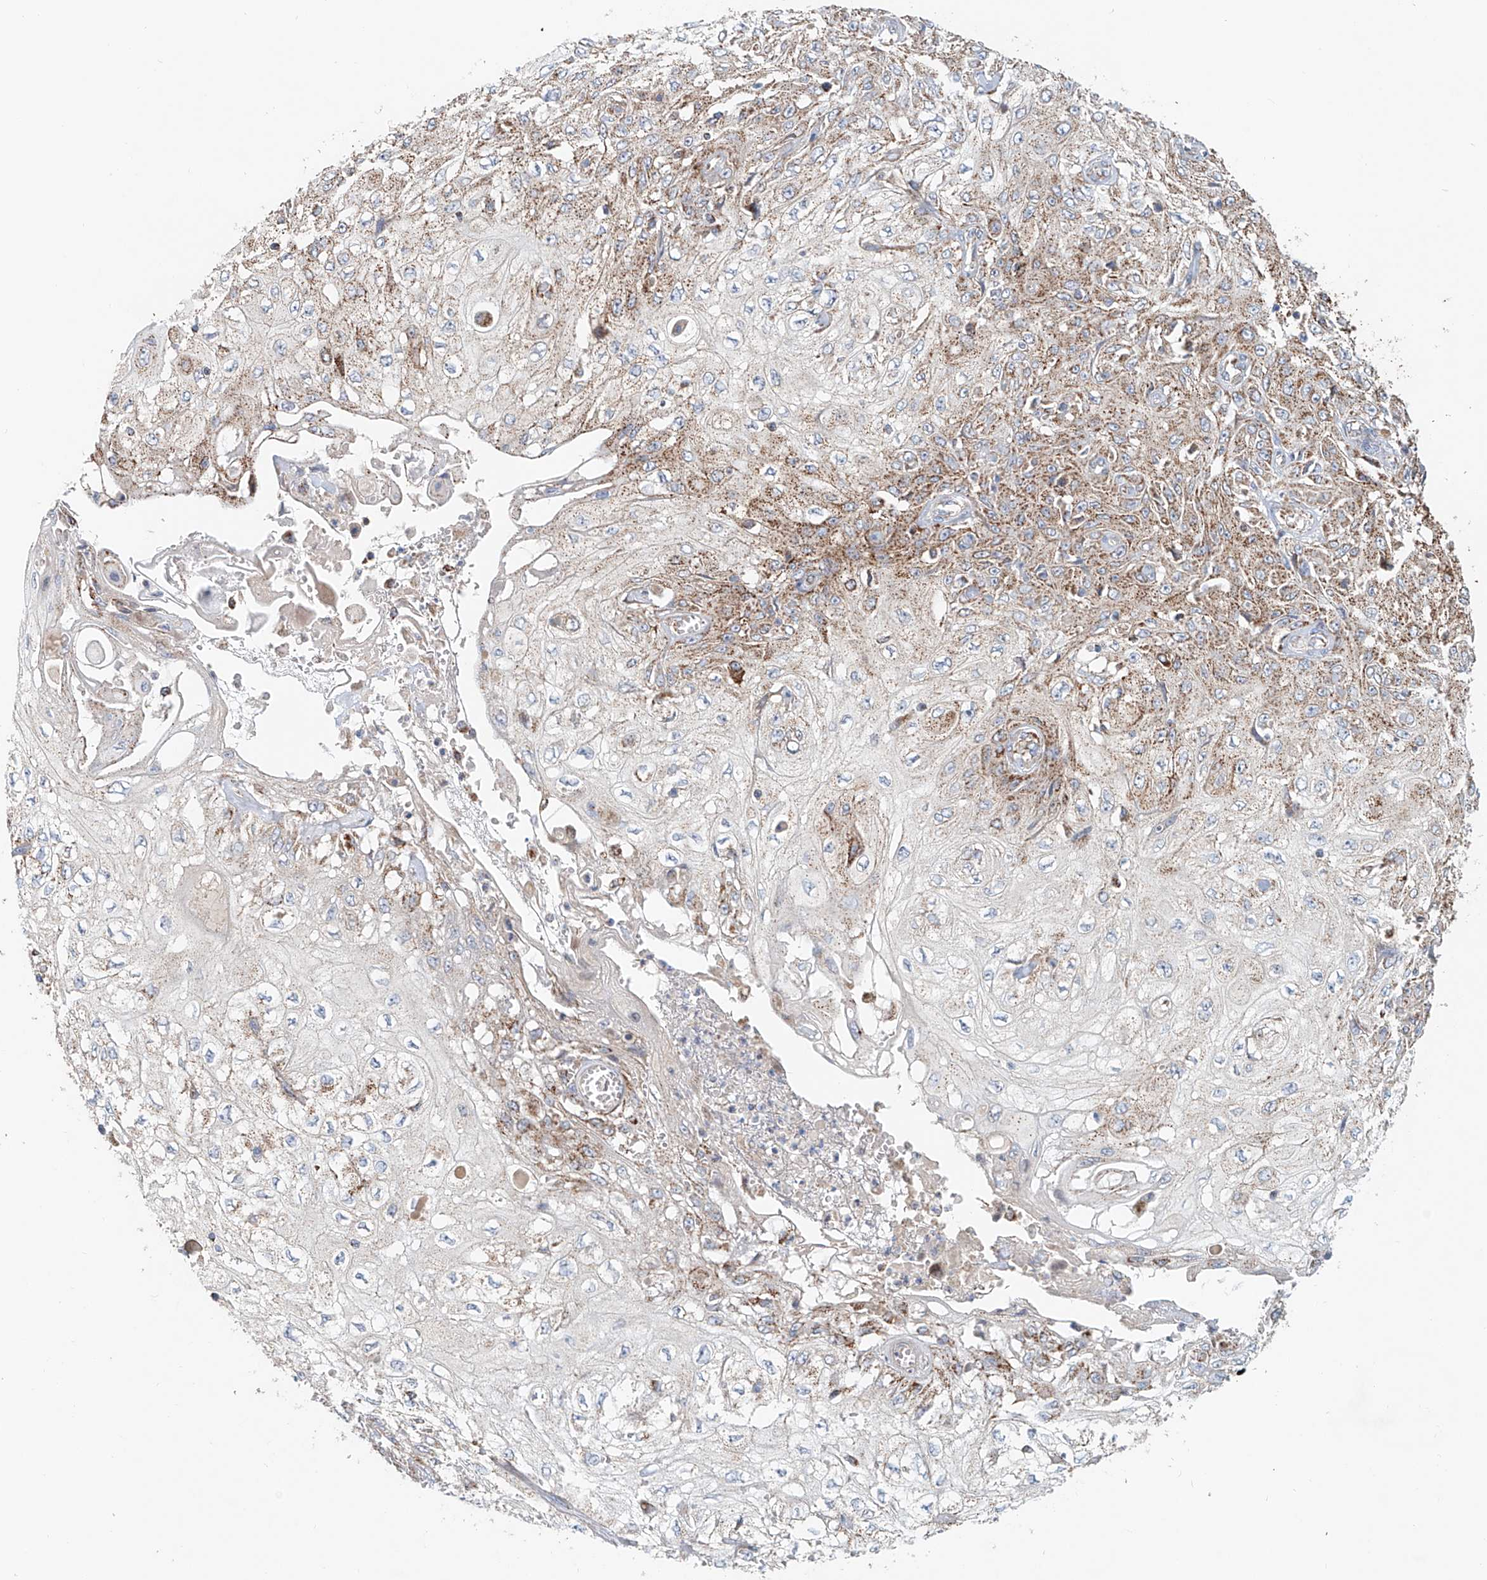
{"staining": {"intensity": "moderate", "quantity": "25%-75%", "location": "cytoplasmic/membranous"}, "tissue": "skin cancer", "cell_type": "Tumor cells", "image_type": "cancer", "snomed": [{"axis": "morphology", "description": "Squamous cell carcinoma, NOS"}, {"axis": "morphology", "description": "Squamous cell carcinoma, metastatic, NOS"}, {"axis": "topography", "description": "Skin"}, {"axis": "topography", "description": "Lymph node"}], "caption": "Human skin cancer (metastatic squamous cell carcinoma) stained with a protein marker shows moderate staining in tumor cells.", "gene": "CARD10", "patient": {"sex": "male", "age": 75}}